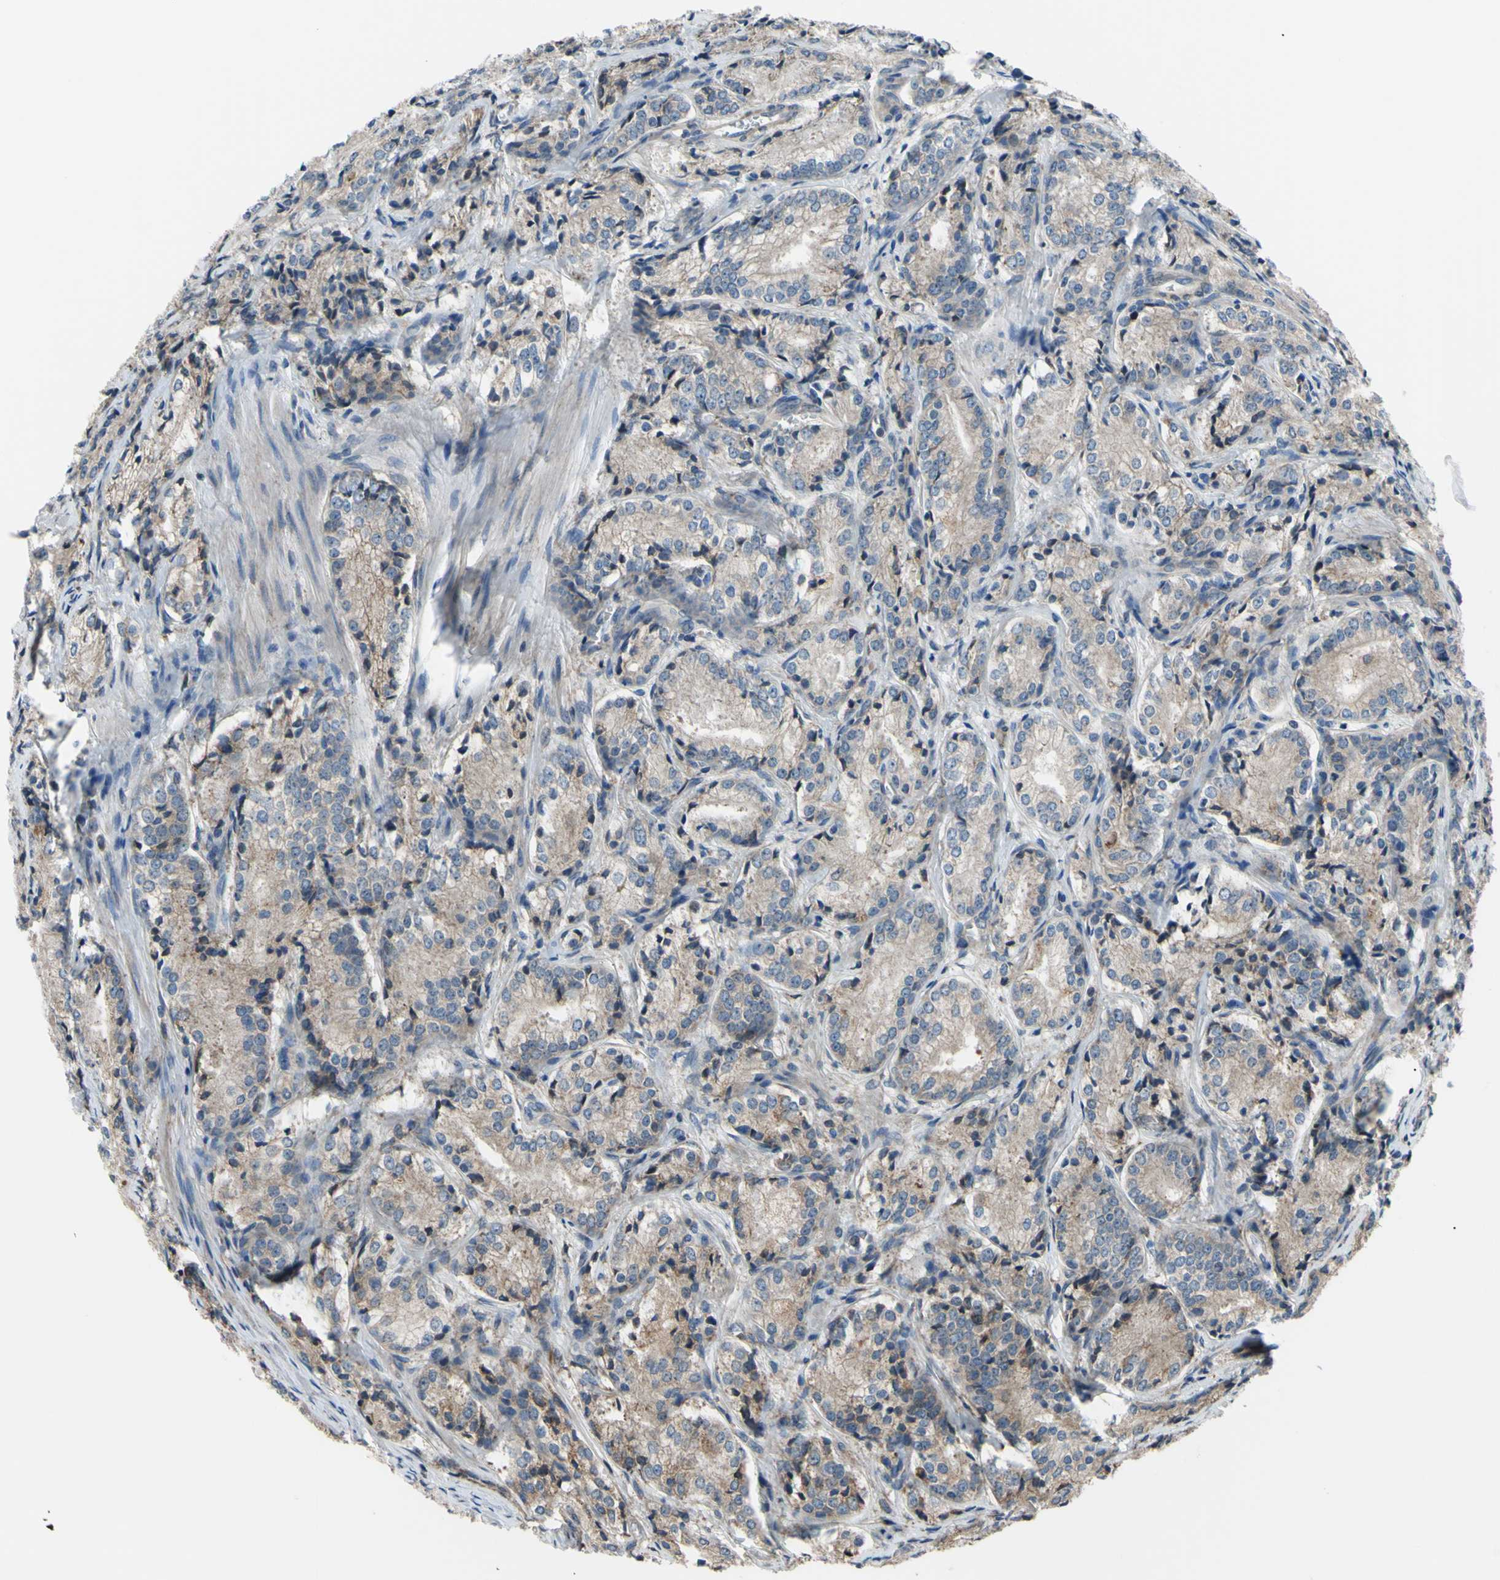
{"staining": {"intensity": "weak", "quantity": ">75%", "location": "cytoplasmic/membranous"}, "tissue": "prostate cancer", "cell_type": "Tumor cells", "image_type": "cancer", "snomed": [{"axis": "morphology", "description": "Adenocarcinoma, Low grade"}, {"axis": "topography", "description": "Prostate"}], "caption": "Prostate adenocarcinoma (low-grade) stained with a protein marker displays weak staining in tumor cells.", "gene": "BMF", "patient": {"sex": "male", "age": 60}}